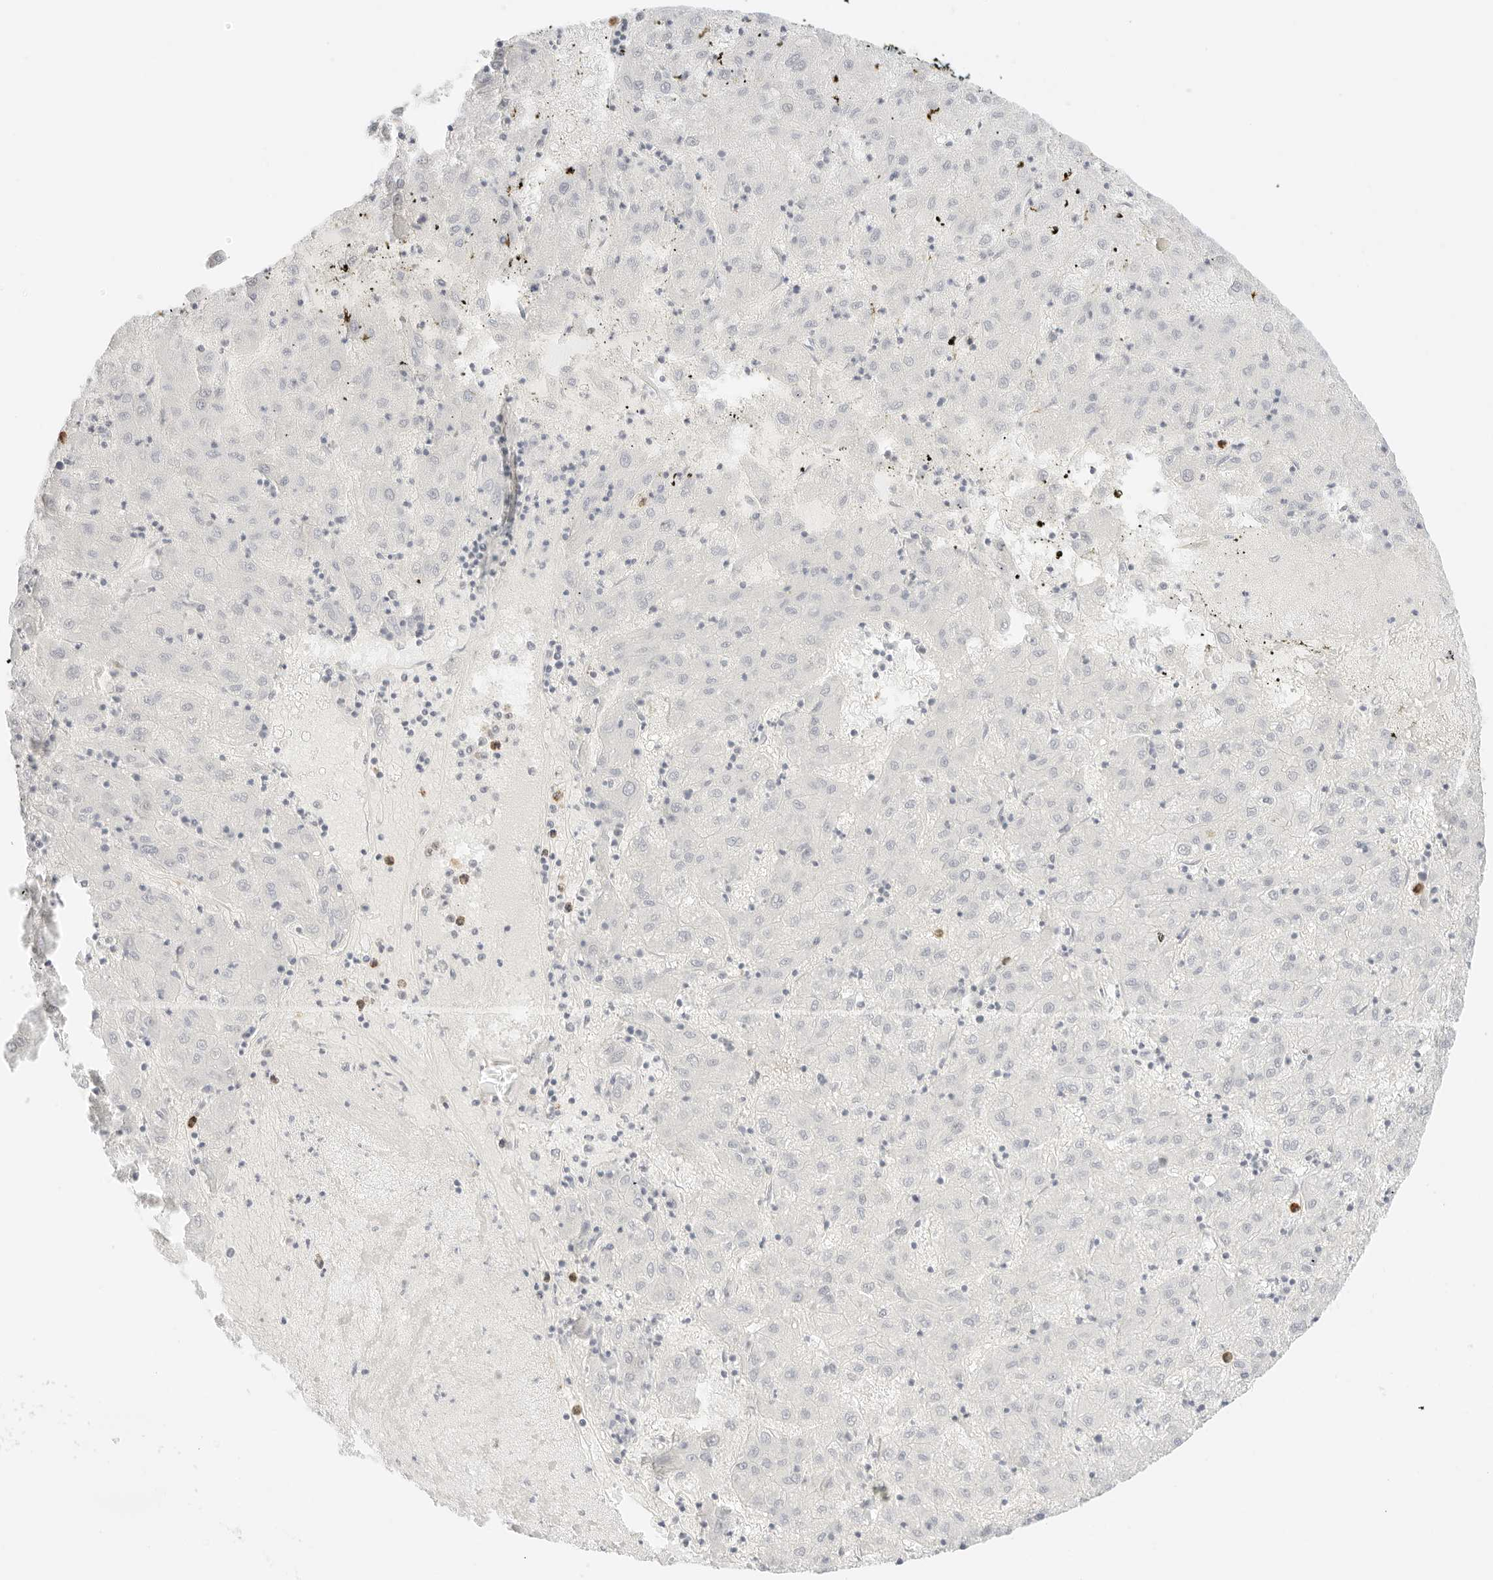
{"staining": {"intensity": "negative", "quantity": "none", "location": "none"}, "tissue": "liver cancer", "cell_type": "Tumor cells", "image_type": "cancer", "snomed": [{"axis": "morphology", "description": "Carcinoma, Hepatocellular, NOS"}, {"axis": "topography", "description": "Liver"}], "caption": "Liver hepatocellular carcinoma was stained to show a protein in brown. There is no significant positivity in tumor cells. (Immunohistochemistry, brightfield microscopy, high magnification).", "gene": "FBLN5", "patient": {"sex": "male", "age": 72}}